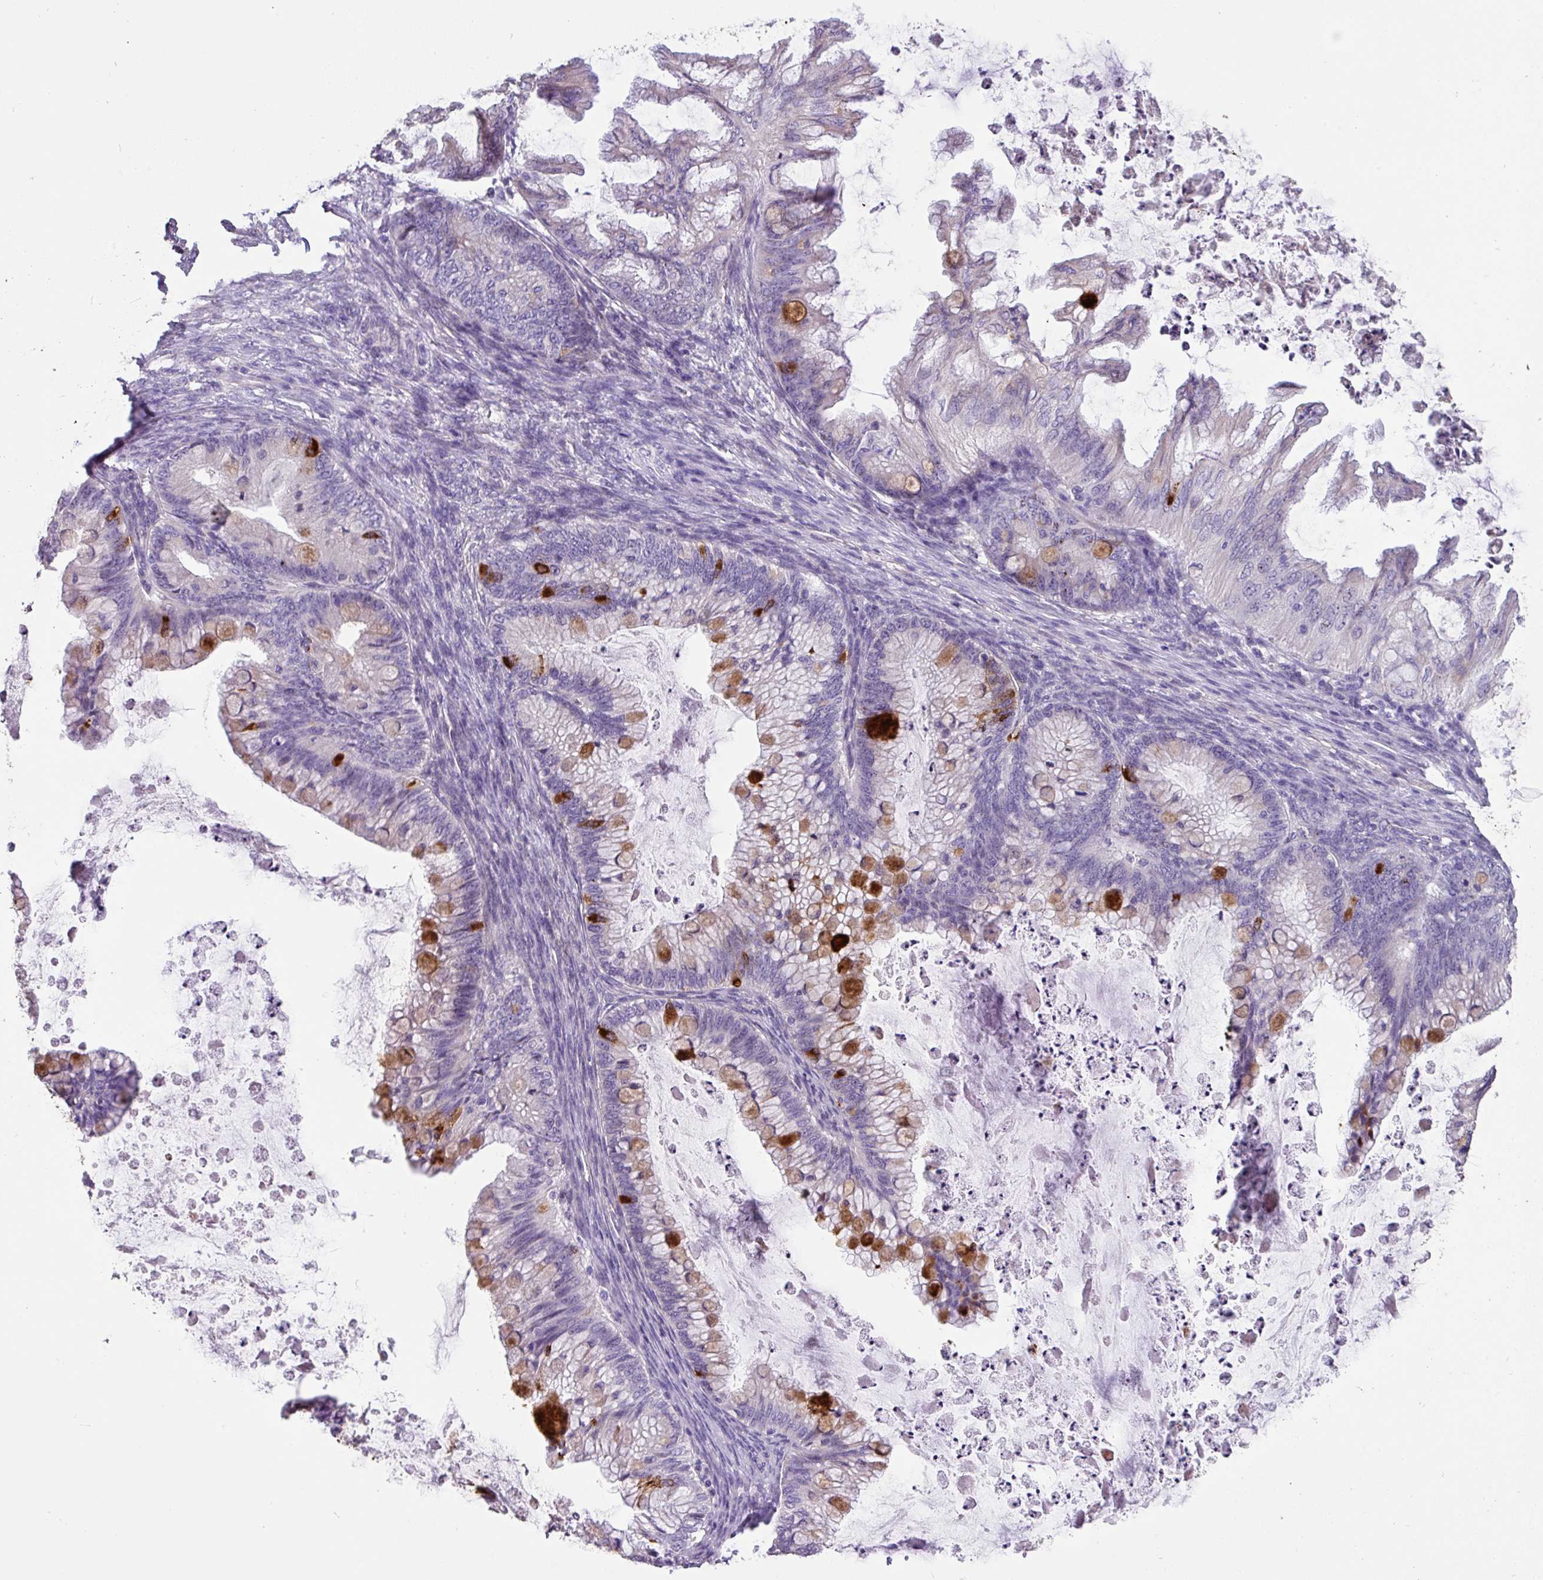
{"staining": {"intensity": "strong", "quantity": "25%-75%", "location": "cytoplasmic/membranous"}, "tissue": "ovarian cancer", "cell_type": "Tumor cells", "image_type": "cancer", "snomed": [{"axis": "morphology", "description": "Cystadenocarcinoma, mucinous, NOS"}, {"axis": "topography", "description": "Ovary"}], "caption": "Tumor cells show strong cytoplasmic/membranous expression in about 25%-75% of cells in mucinous cystadenocarcinoma (ovarian). The protein of interest is stained brown, and the nuclei are stained in blue (DAB IHC with brightfield microscopy, high magnification).", "gene": "ZG16", "patient": {"sex": "female", "age": 35}}